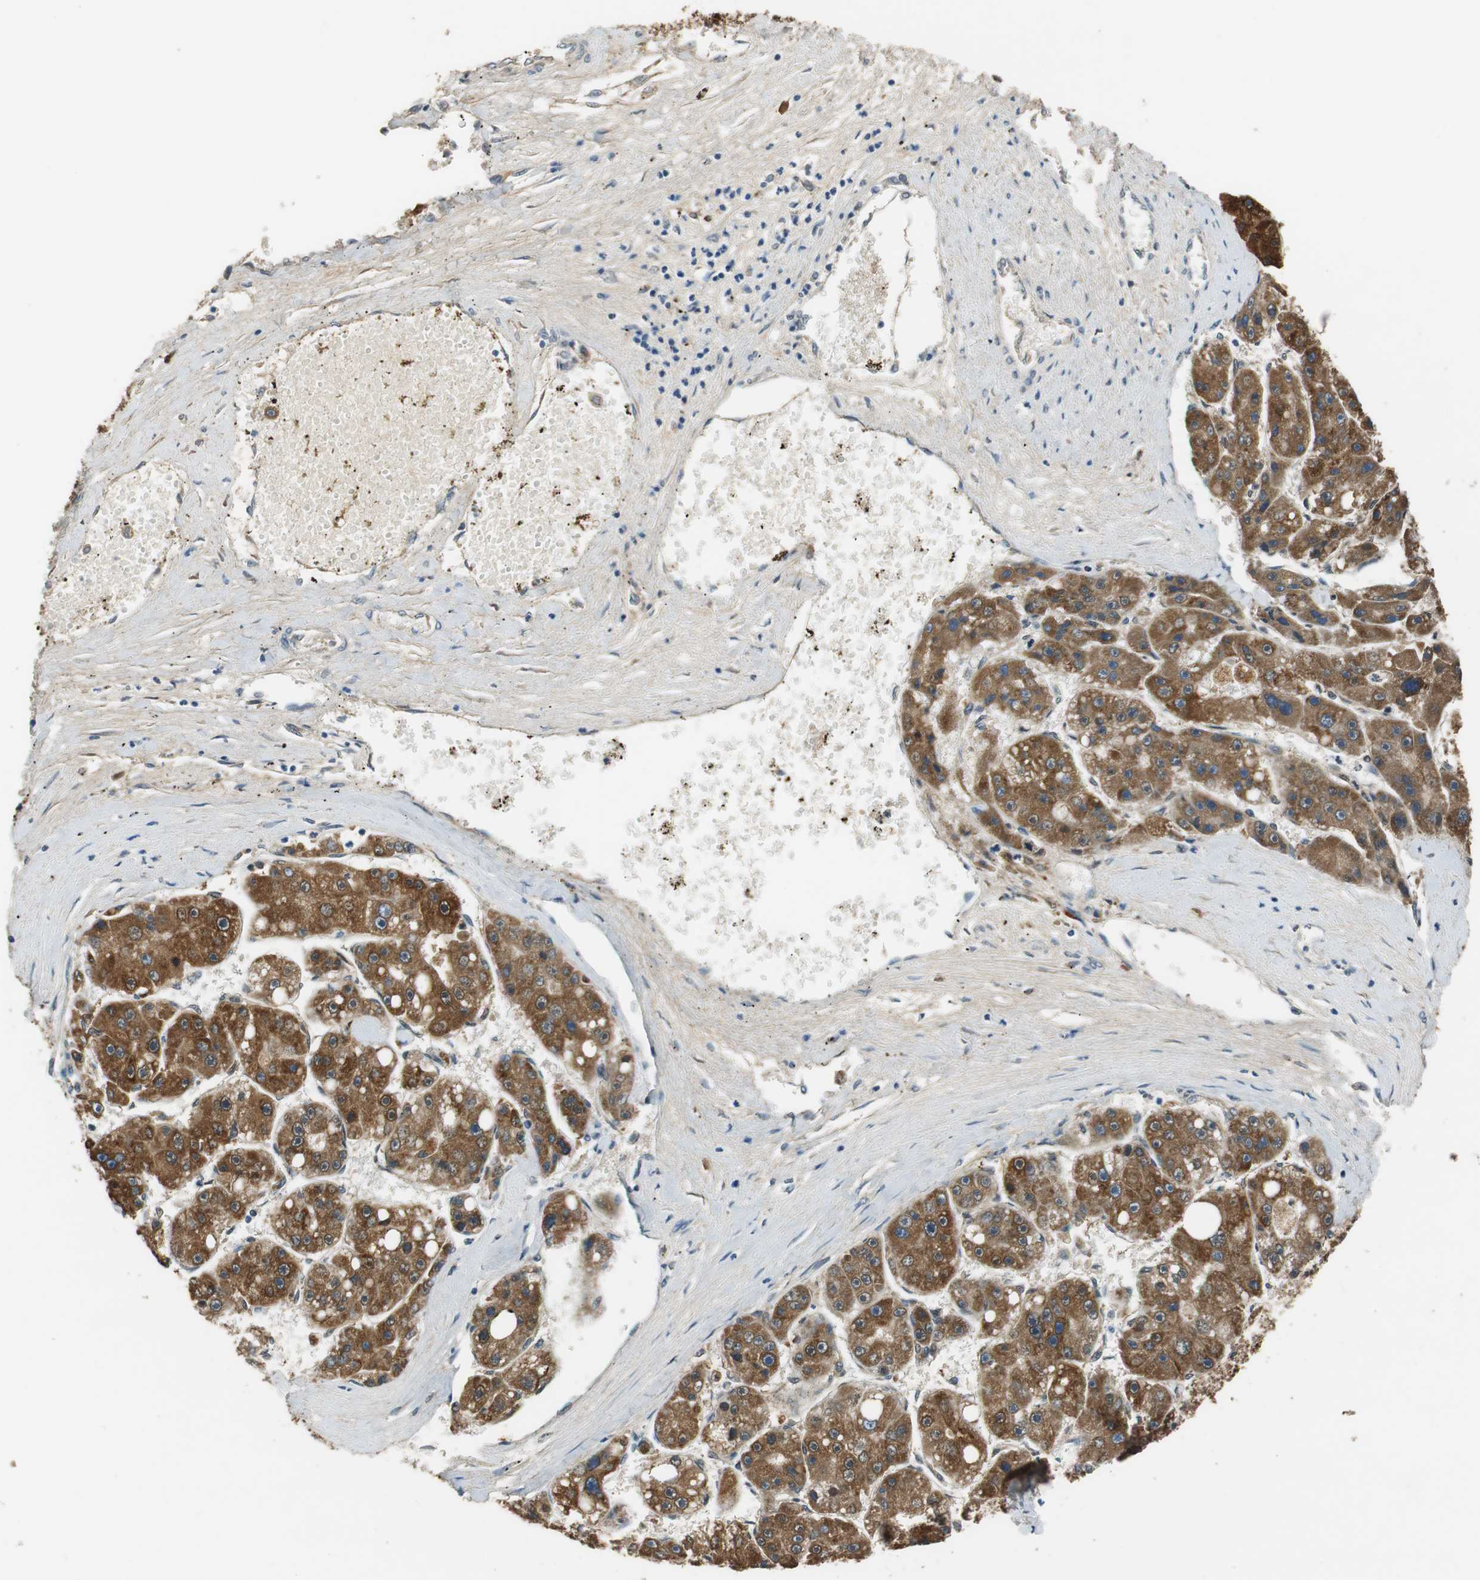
{"staining": {"intensity": "strong", "quantity": ">75%", "location": "cytoplasmic/membranous"}, "tissue": "liver cancer", "cell_type": "Tumor cells", "image_type": "cancer", "snomed": [{"axis": "morphology", "description": "Carcinoma, Hepatocellular, NOS"}, {"axis": "topography", "description": "Liver"}], "caption": "Approximately >75% of tumor cells in human liver cancer demonstrate strong cytoplasmic/membranous protein staining as visualized by brown immunohistochemical staining.", "gene": "ALDH4A1", "patient": {"sex": "female", "age": 61}}